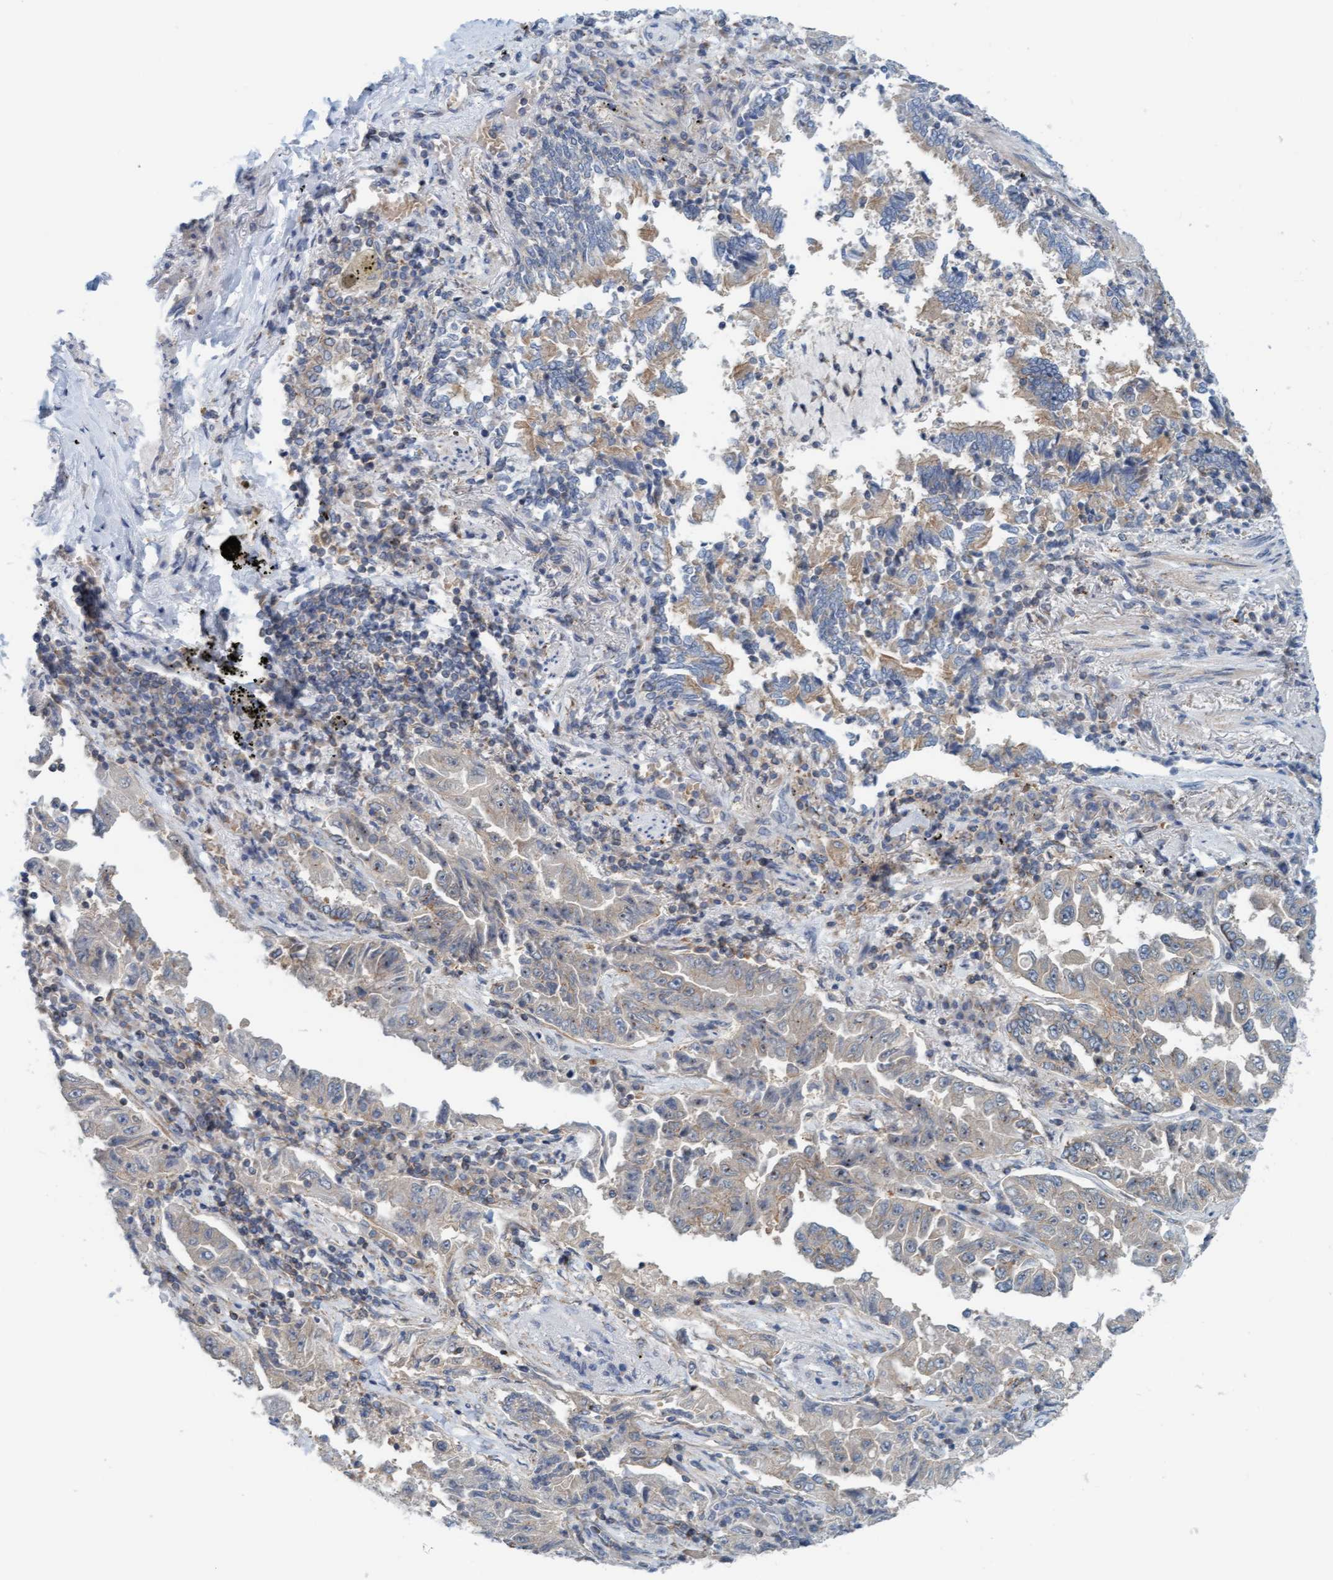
{"staining": {"intensity": "negative", "quantity": "none", "location": "none"}, "tissue": "lung cancer", "cell_type": "Tumor cells", "image_type": "cancer", "snomed": [{"axis": "morphology", "description": "Adenocarcinoma, NOS"}, {"axis": "topography", "description": "Lung"}], "caption": "Micrograph shows no protein positivity in tumor cells of adenocarcinoma (lung) tissue.", "gene": "UBAP1", "patient": {"sex": "female", "age": 51}}